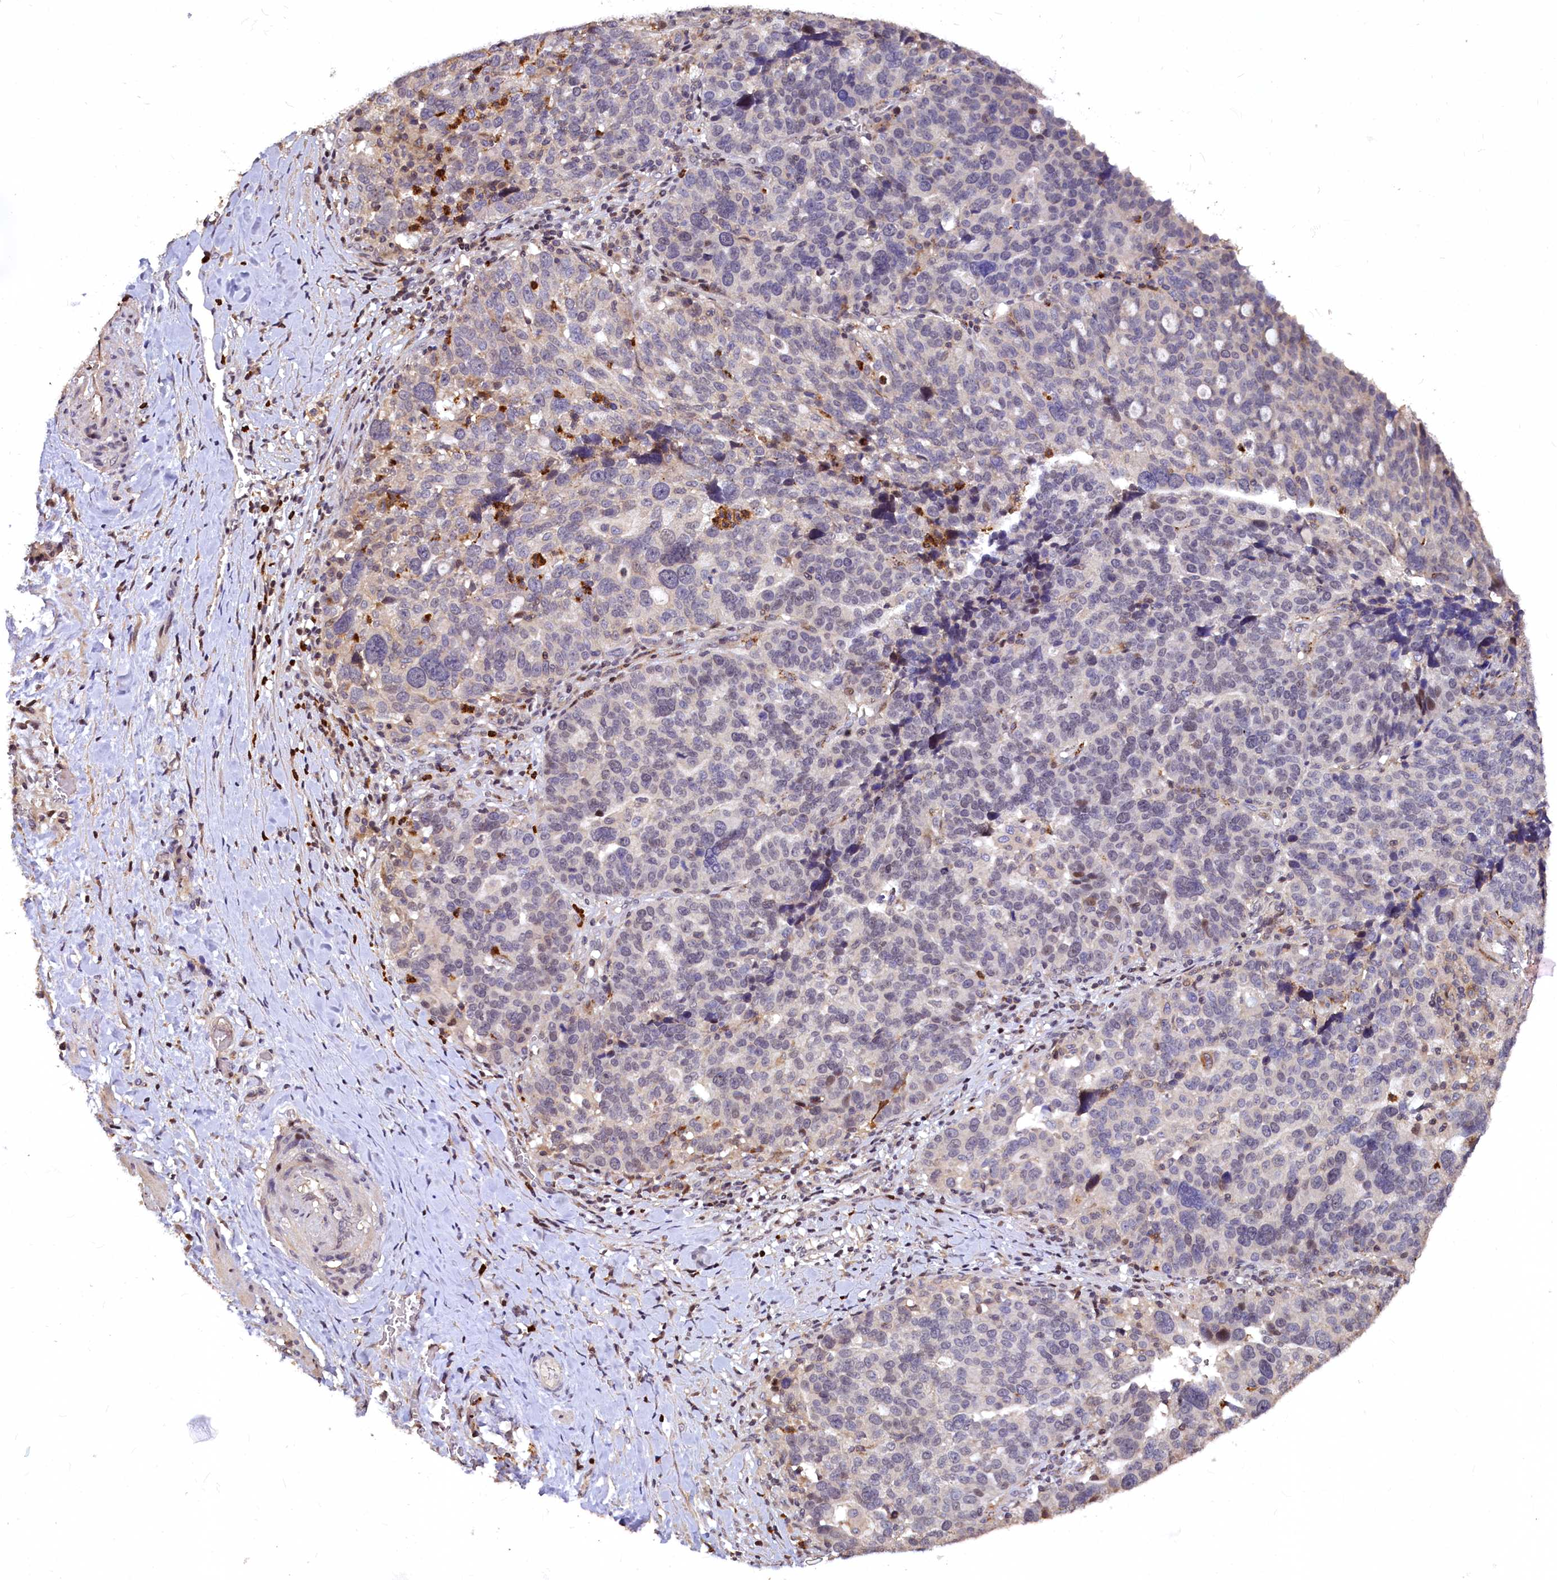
{"staining": {"intensity": "weak", "quantity": "<25%", "location": "cytoplasmic/membranous"}, "tissue": "ovarian cancer", "cell_type": "Tumor cells", "image_type": "cancer", "snomed": [{"axis": "morphology", "description": "Cystadenocarcinoma, serous, NOS"}, {"axis": "topography", "description": "Ovary"}], "caption": "There is no significant expression in tumor cells of ovarian cancer (serous cystadenocarcinoma). (DAB (3,3'-diaminobenzidine) immunohistochemistry with hematoxylin counter stain).", "gene": "ATG101", "patient": {"sex": "female", "age": 59}}